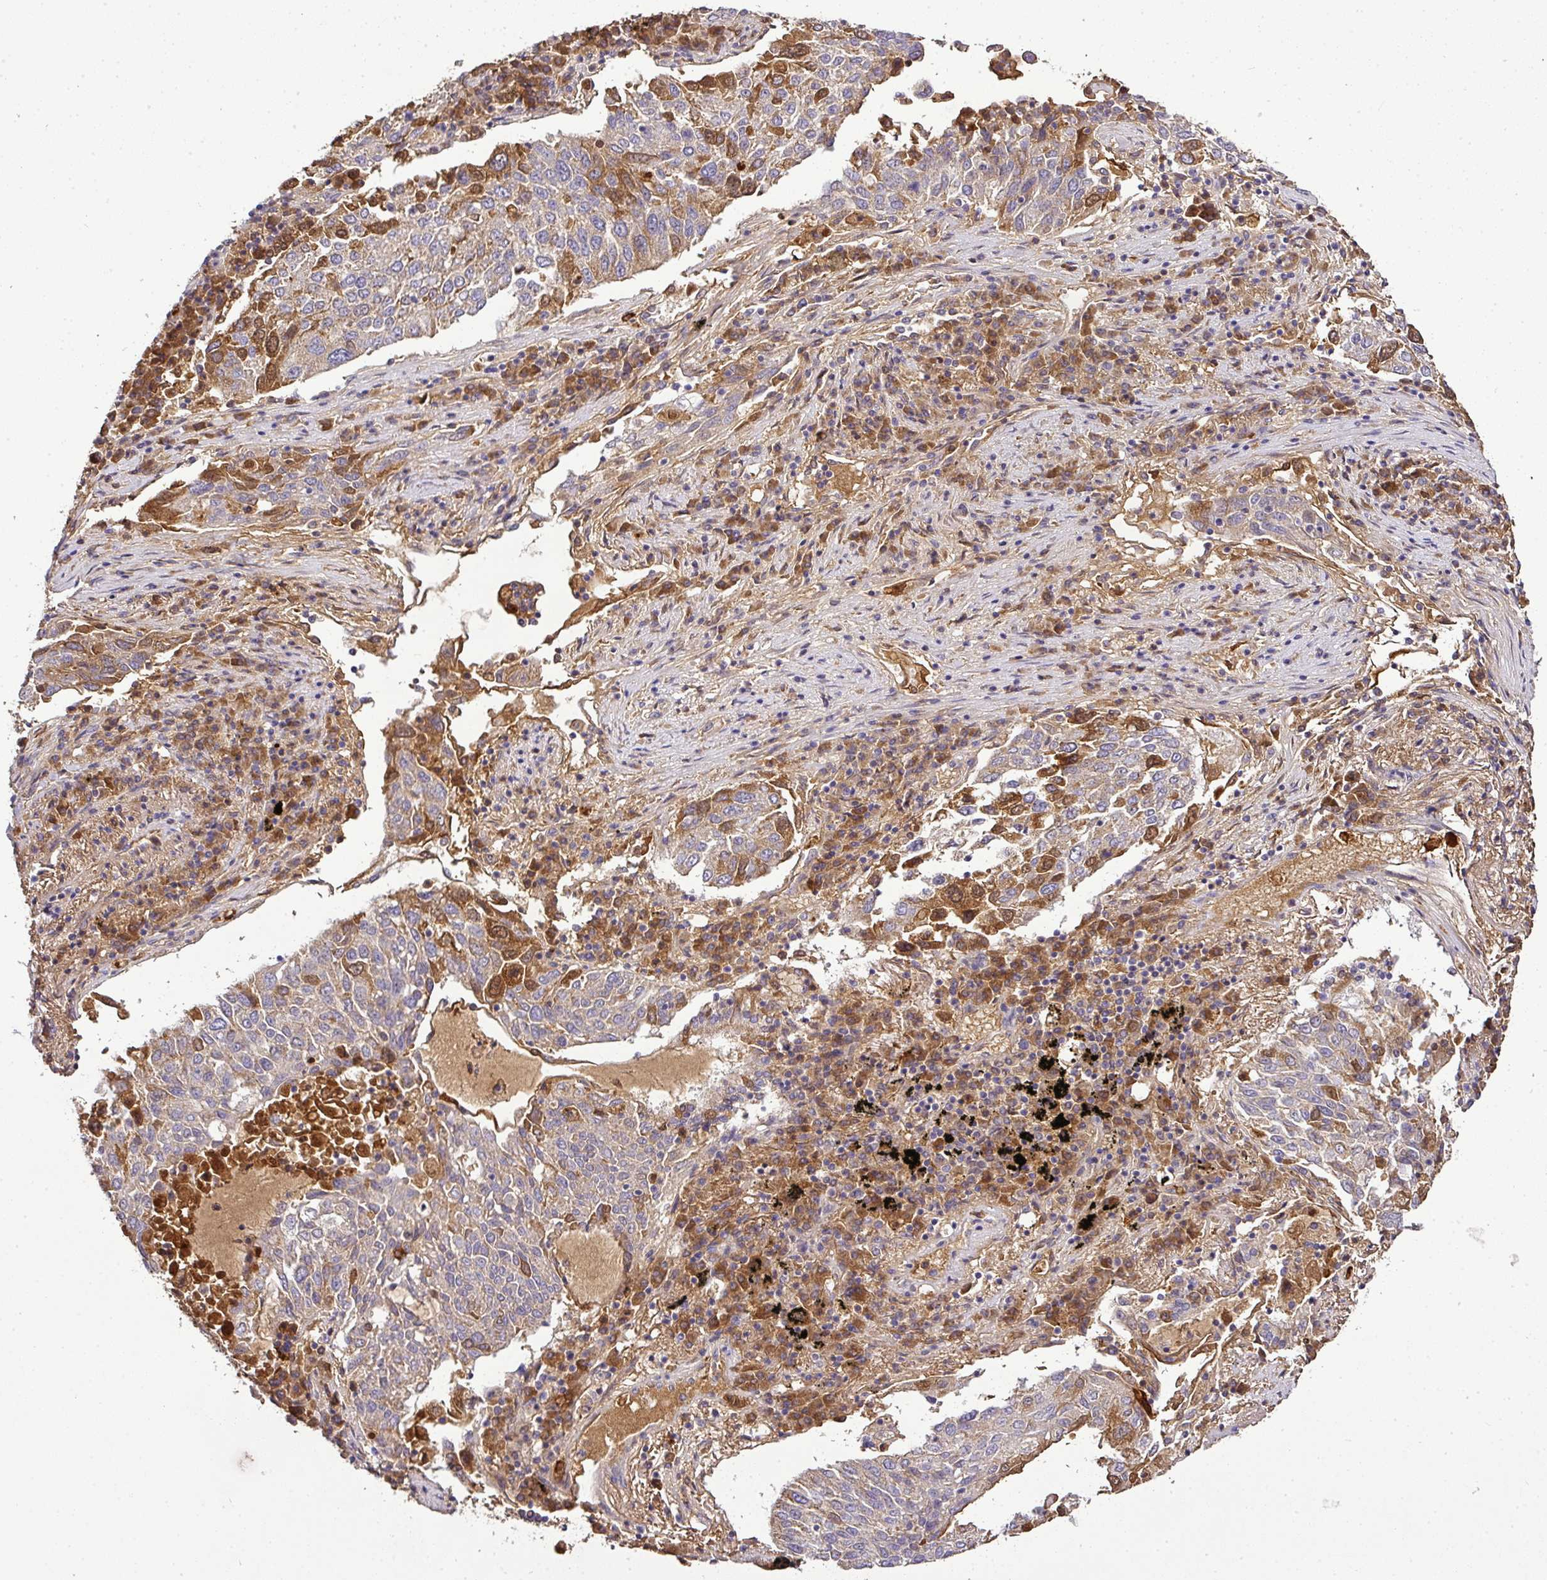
{"staining": {"intensity": "moderate", "quantity": "<25%", "location": "cytoplasmic/membranous,nuclear"}, "tissue": "lung cancer", "cell_type": "Tumor cells", "image_type": "cancer", "snomed": [{"axis": "morphology", "description": "Squamous cell carcinoma, NOS"}, {"axis": "topography", "description": "Lung"}], "caption": "A low amount of moderate cytoplasmic/membranous and nuclear staining is seen in approximately <25% of tumor cells in lung cancer tissue. Immunohistochemistry stains the protein of interest in brown and the nuclei are stained blue.", "gene": "CAB39L", "patient": {"sex": "male", "age": 65}}